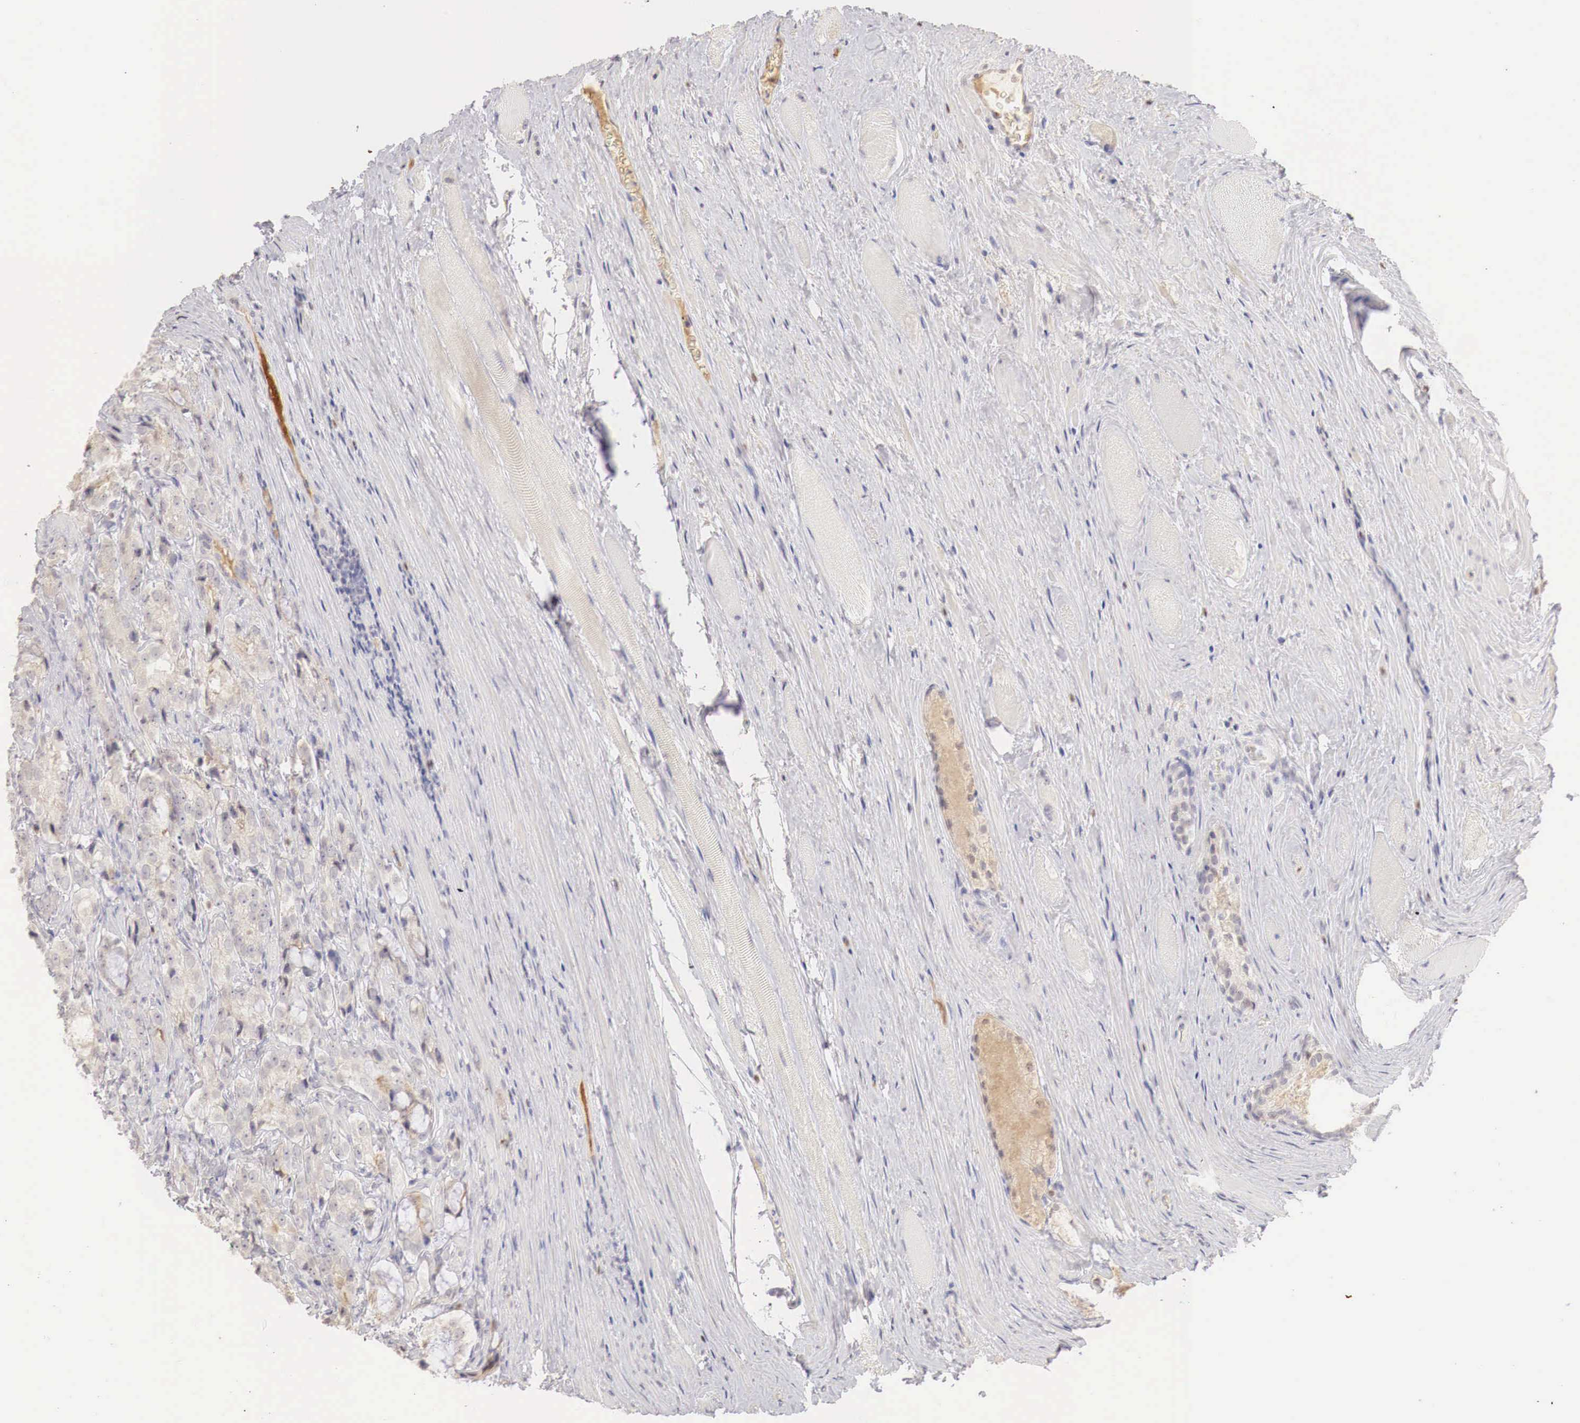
{"staining": {"intensity": "negative", "quantity": "none", "location": "none"}, "tissue": "prostate cancer", "cell_type": "Tumor cells", "image_type": "cancer", "snomed": [{"axis": "morphology", "description": "Adenocarcinoma, Medium grade"}, {"axis": "topography", "description": "Prostate"}], "caption": "Tumor cells are negative for brown protein staining in prostate cancer (adenocarcinoma (medium-grade)).", "gene": "GATA1", "patient": {"sex": "male", "age": 72}}